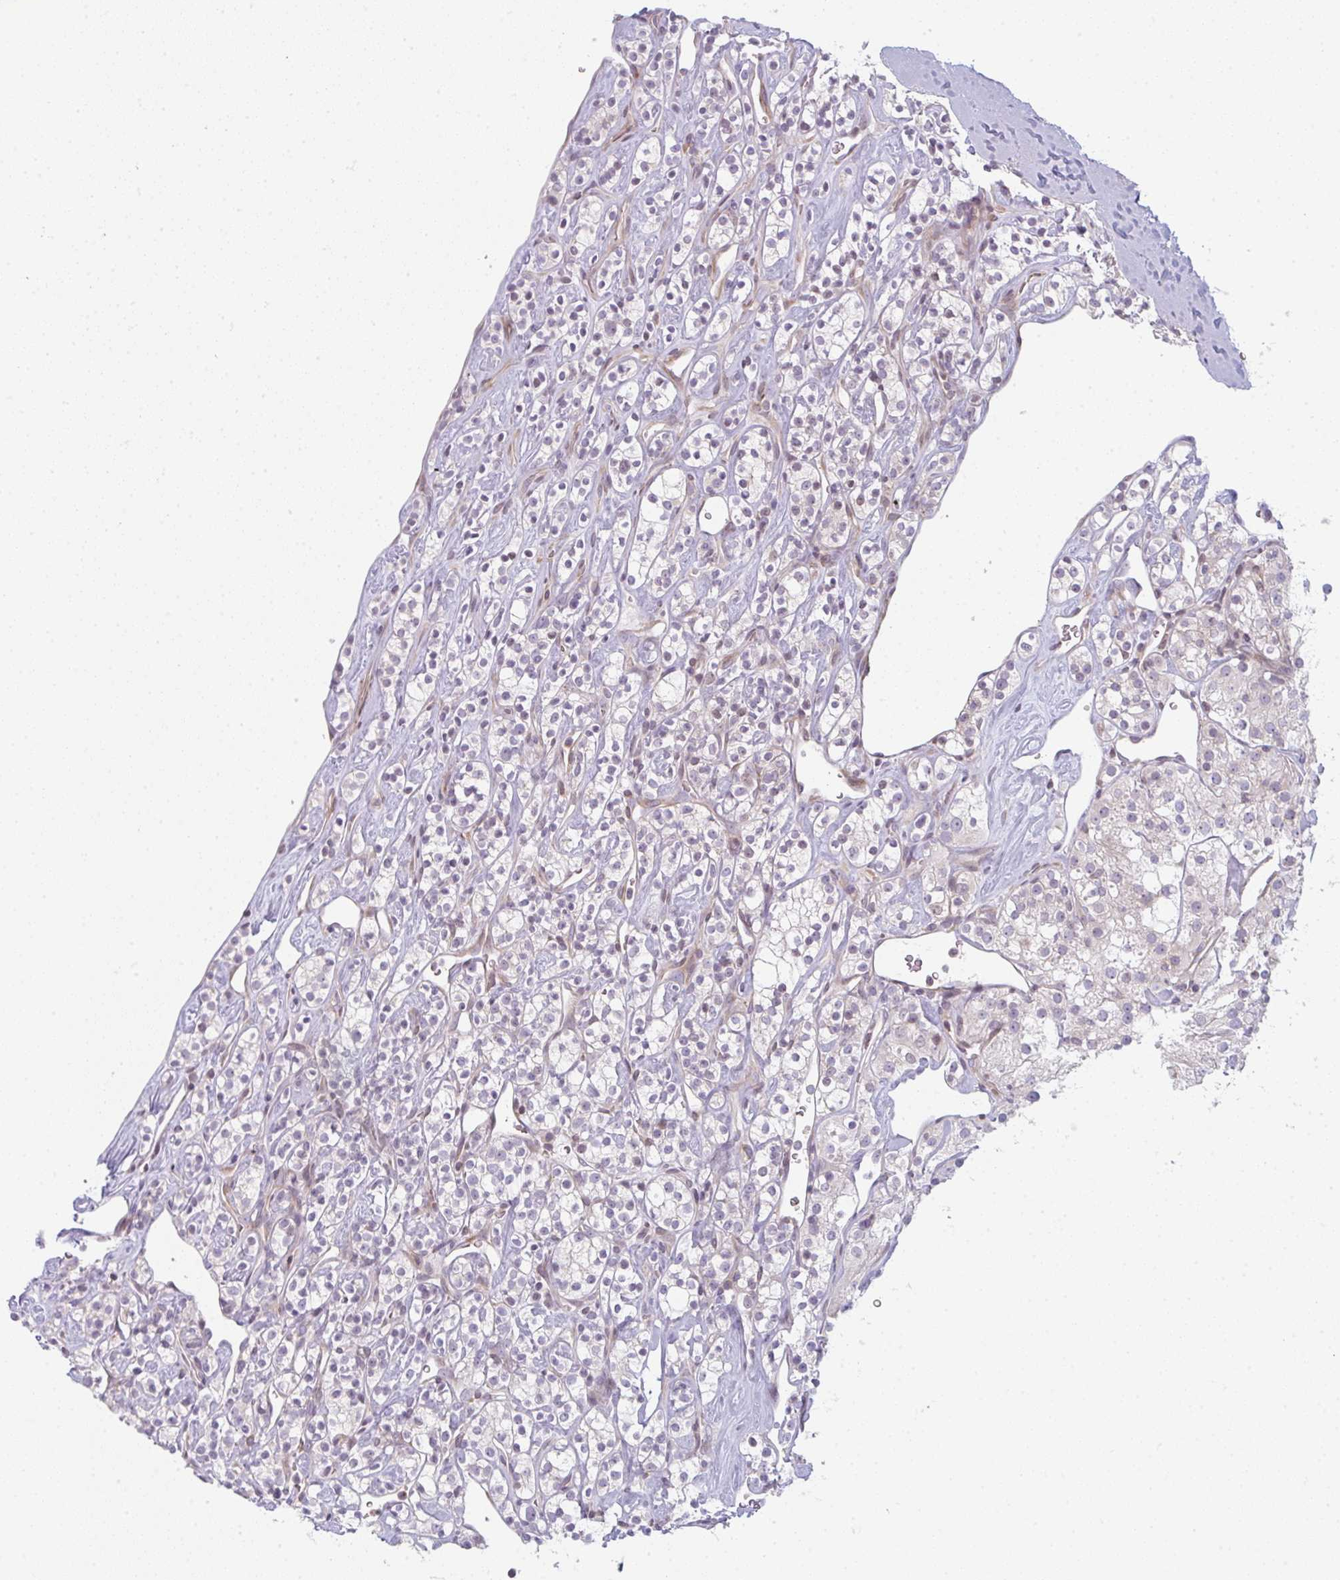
{"staining": {"intensity": "negative", "quantity": "none", "location": "none"}, "tissue": "renal cancer", "cell_type": "Tumor cells", "image_type": "cancer", "snomed": [{"axis": "morphology", "description": "Adenocarcinoma, NOS"}, {"axis": "topography", "description": "Kidney"}], "caption": "Immunohistochemical staining of human renal cancer (adenocarcinoma) displays no significant positivity in tumor cells.", "gene": "TMEM237", "patient": {"sex": "male", "age": 77}}